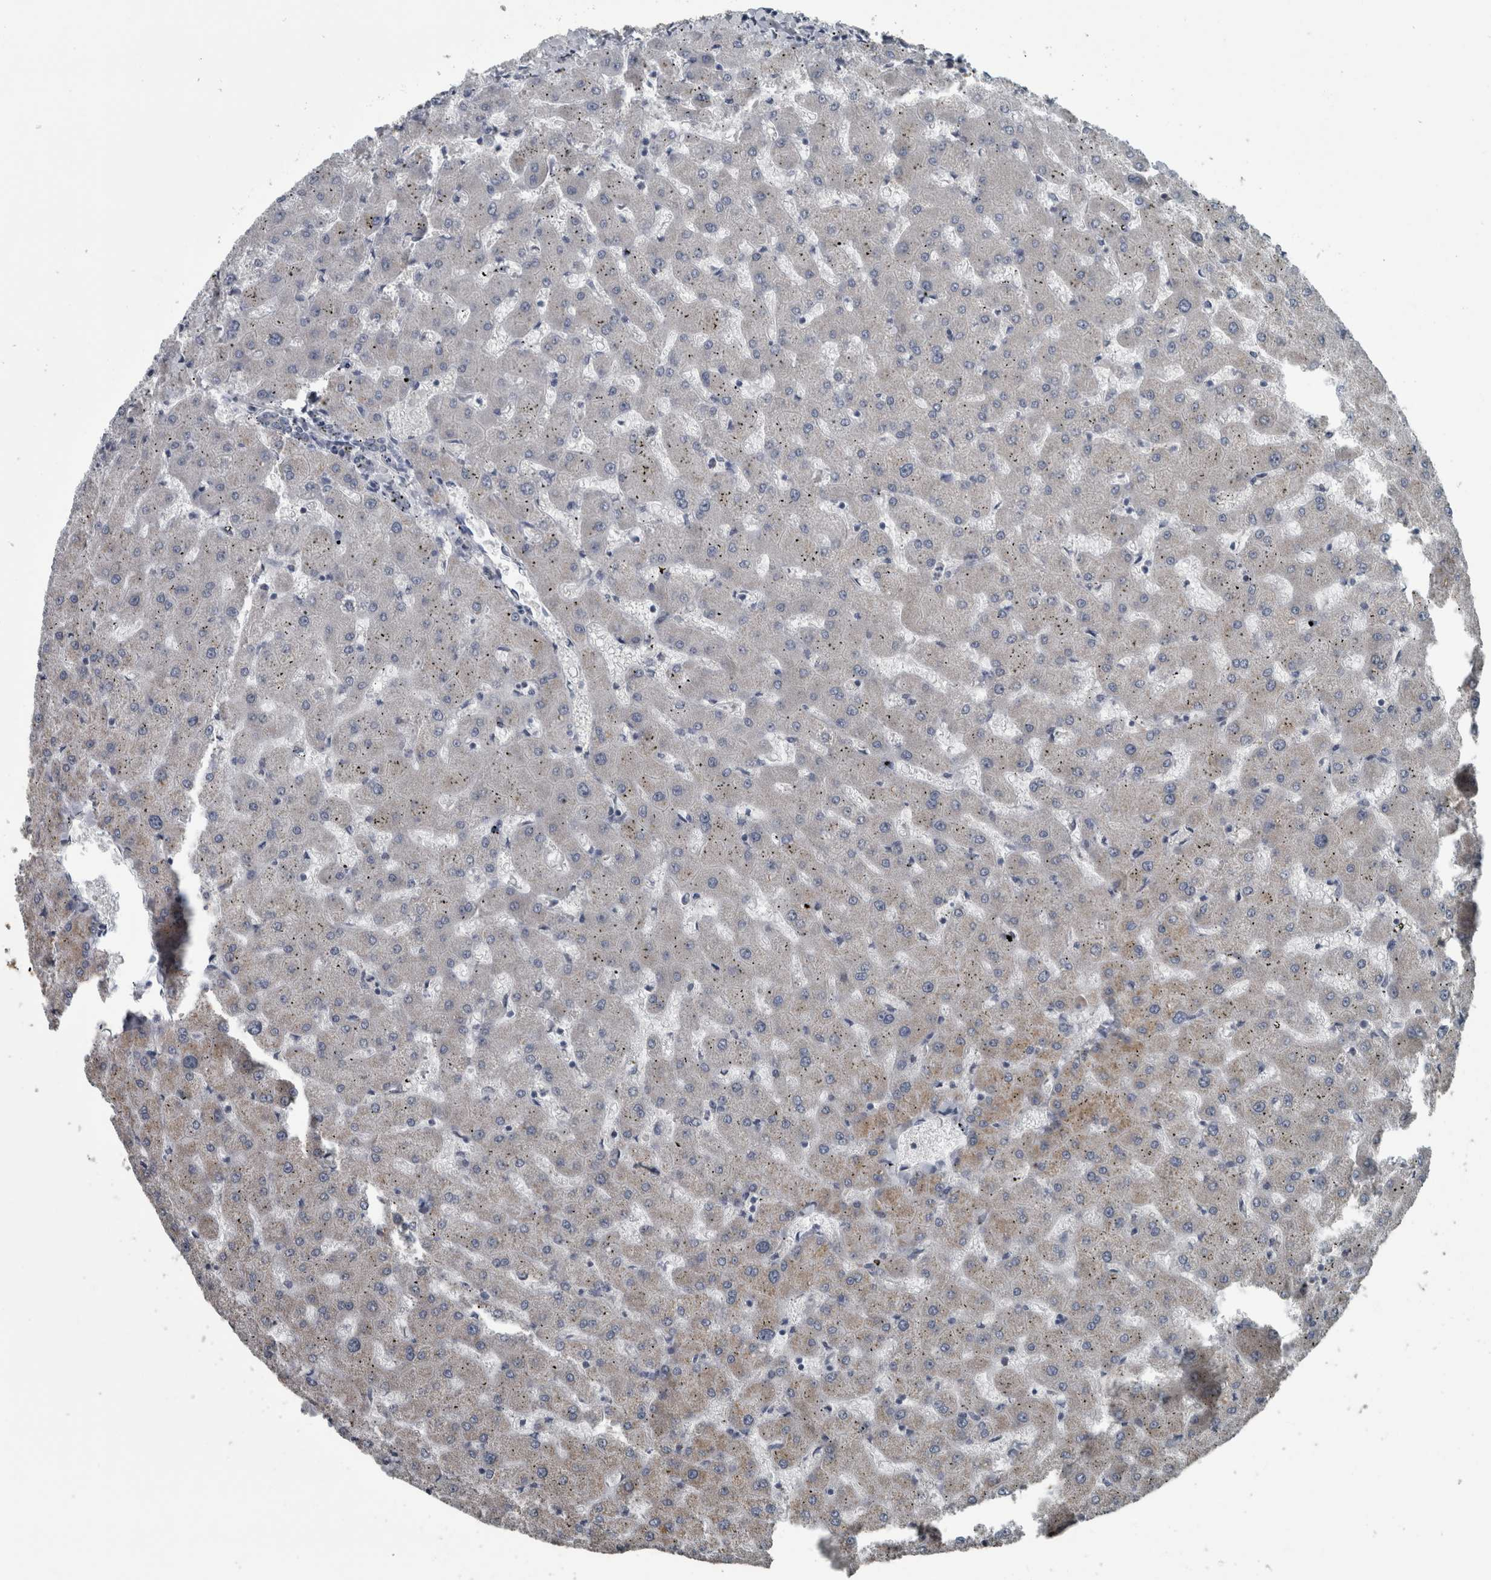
{"staining": {"intensity": "negative", "quantity": "none", "location": "none"}, "tissue": "liver", "cell_type": "Cholangiocytes", "image_type": "normal", "snomed": [{"axis": "morphology", "description": "Normal tissue, NOS"}, {"axis": "topography", "description": "Liver"}], "caption": "DAB (3,3'-diaminobenzidine) immunohistochemical staining of benign liver demonstrates no significant staining in cholangiocytes.", "gene": "KRT20", "patient": {"sex": "female", "age": 63}}